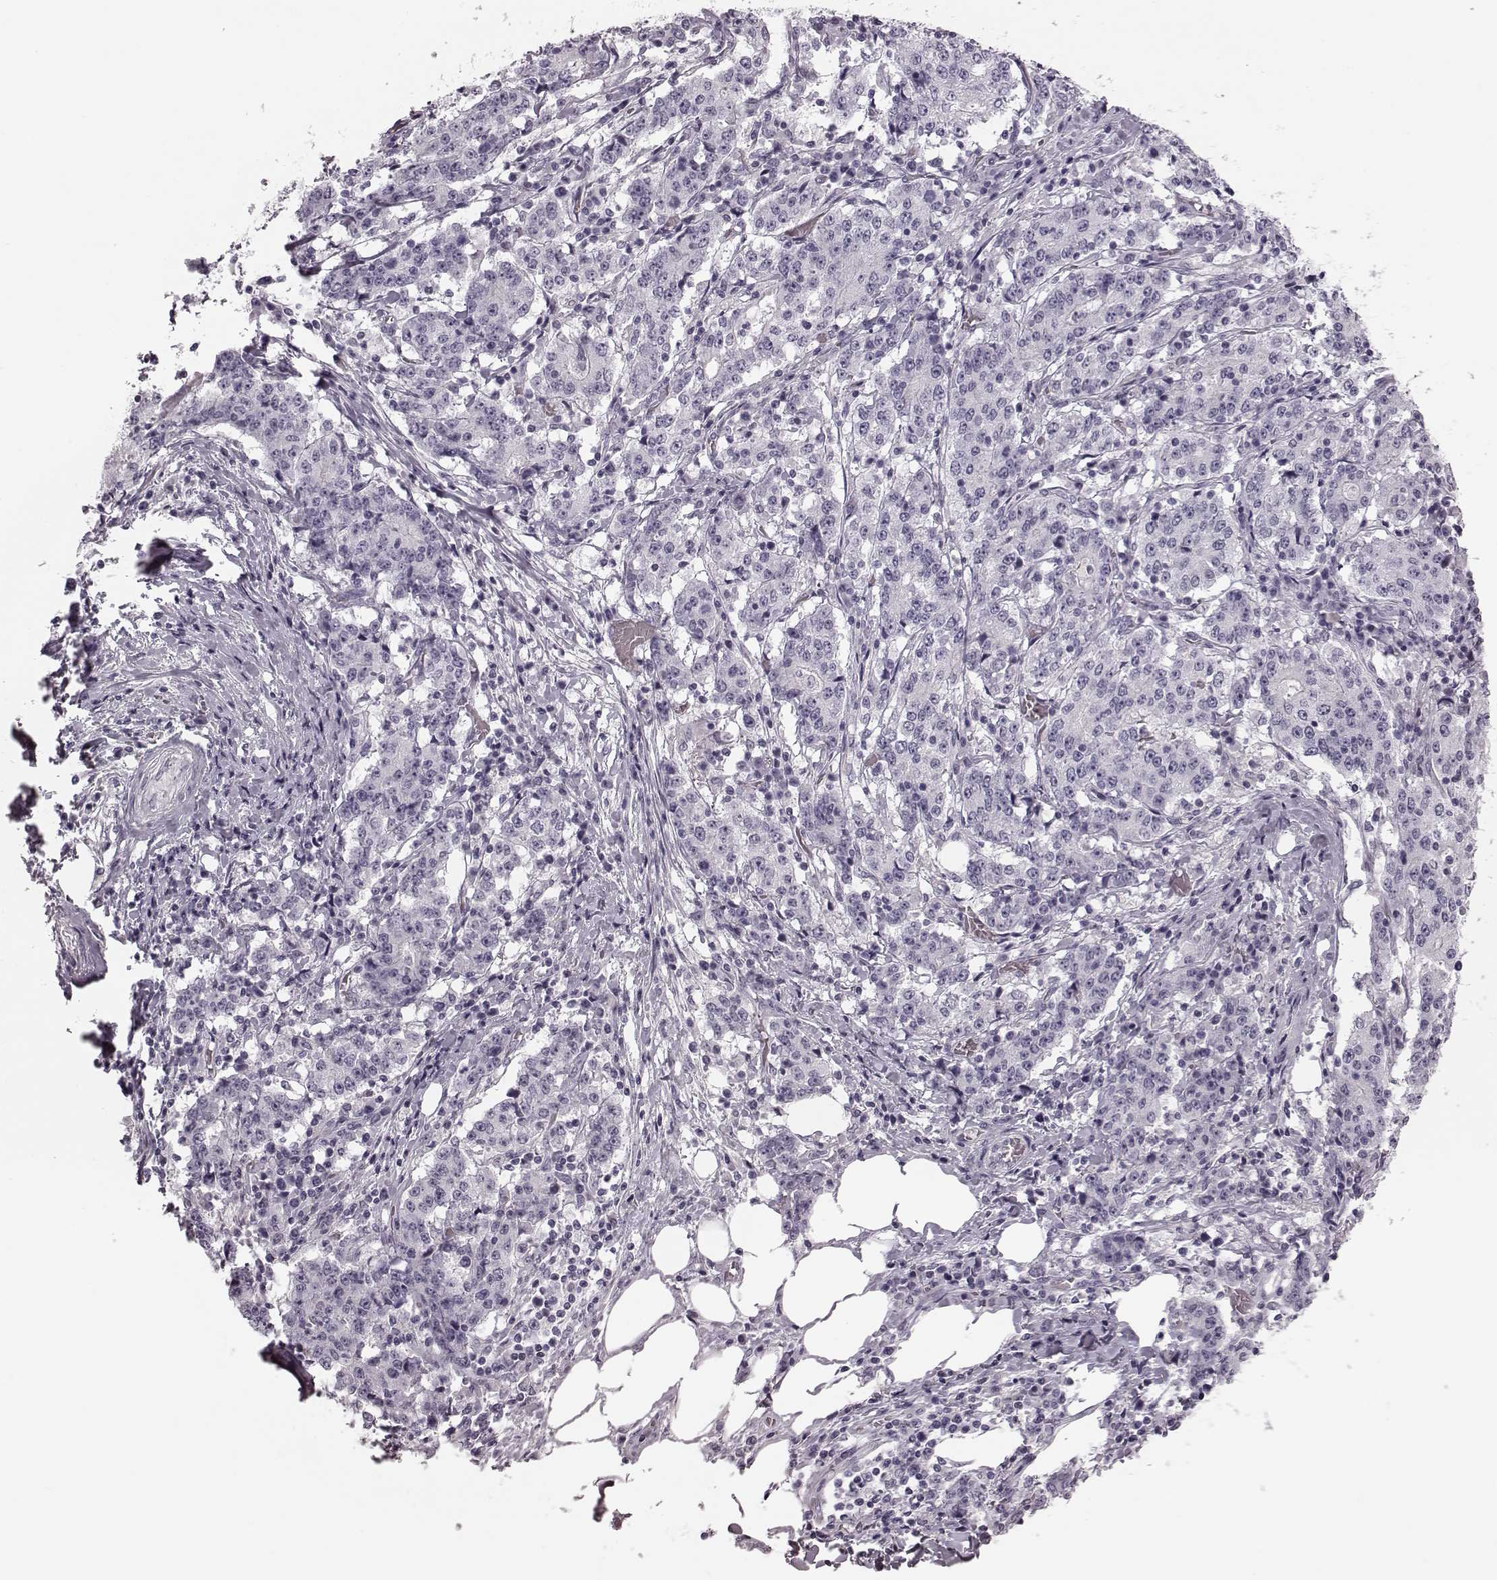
{"staining": {"intensity": "negative", "quantity": "none", "location": "none"}, "tissue": "stomach cancer", "cell_type": "Tumor cells", "image_type": "cancer", "snomed": [{"axis": "morphology", "description": "Adenocarcinoma, NOS"}, {"axis": "topography", "description": "Stomach"}], "caption": "Tumor cells are negative for brown protein staining in stomach adenocarcinoma.", "gene": "ZNF433", "patient": {"sex": "male", "age": 59}}